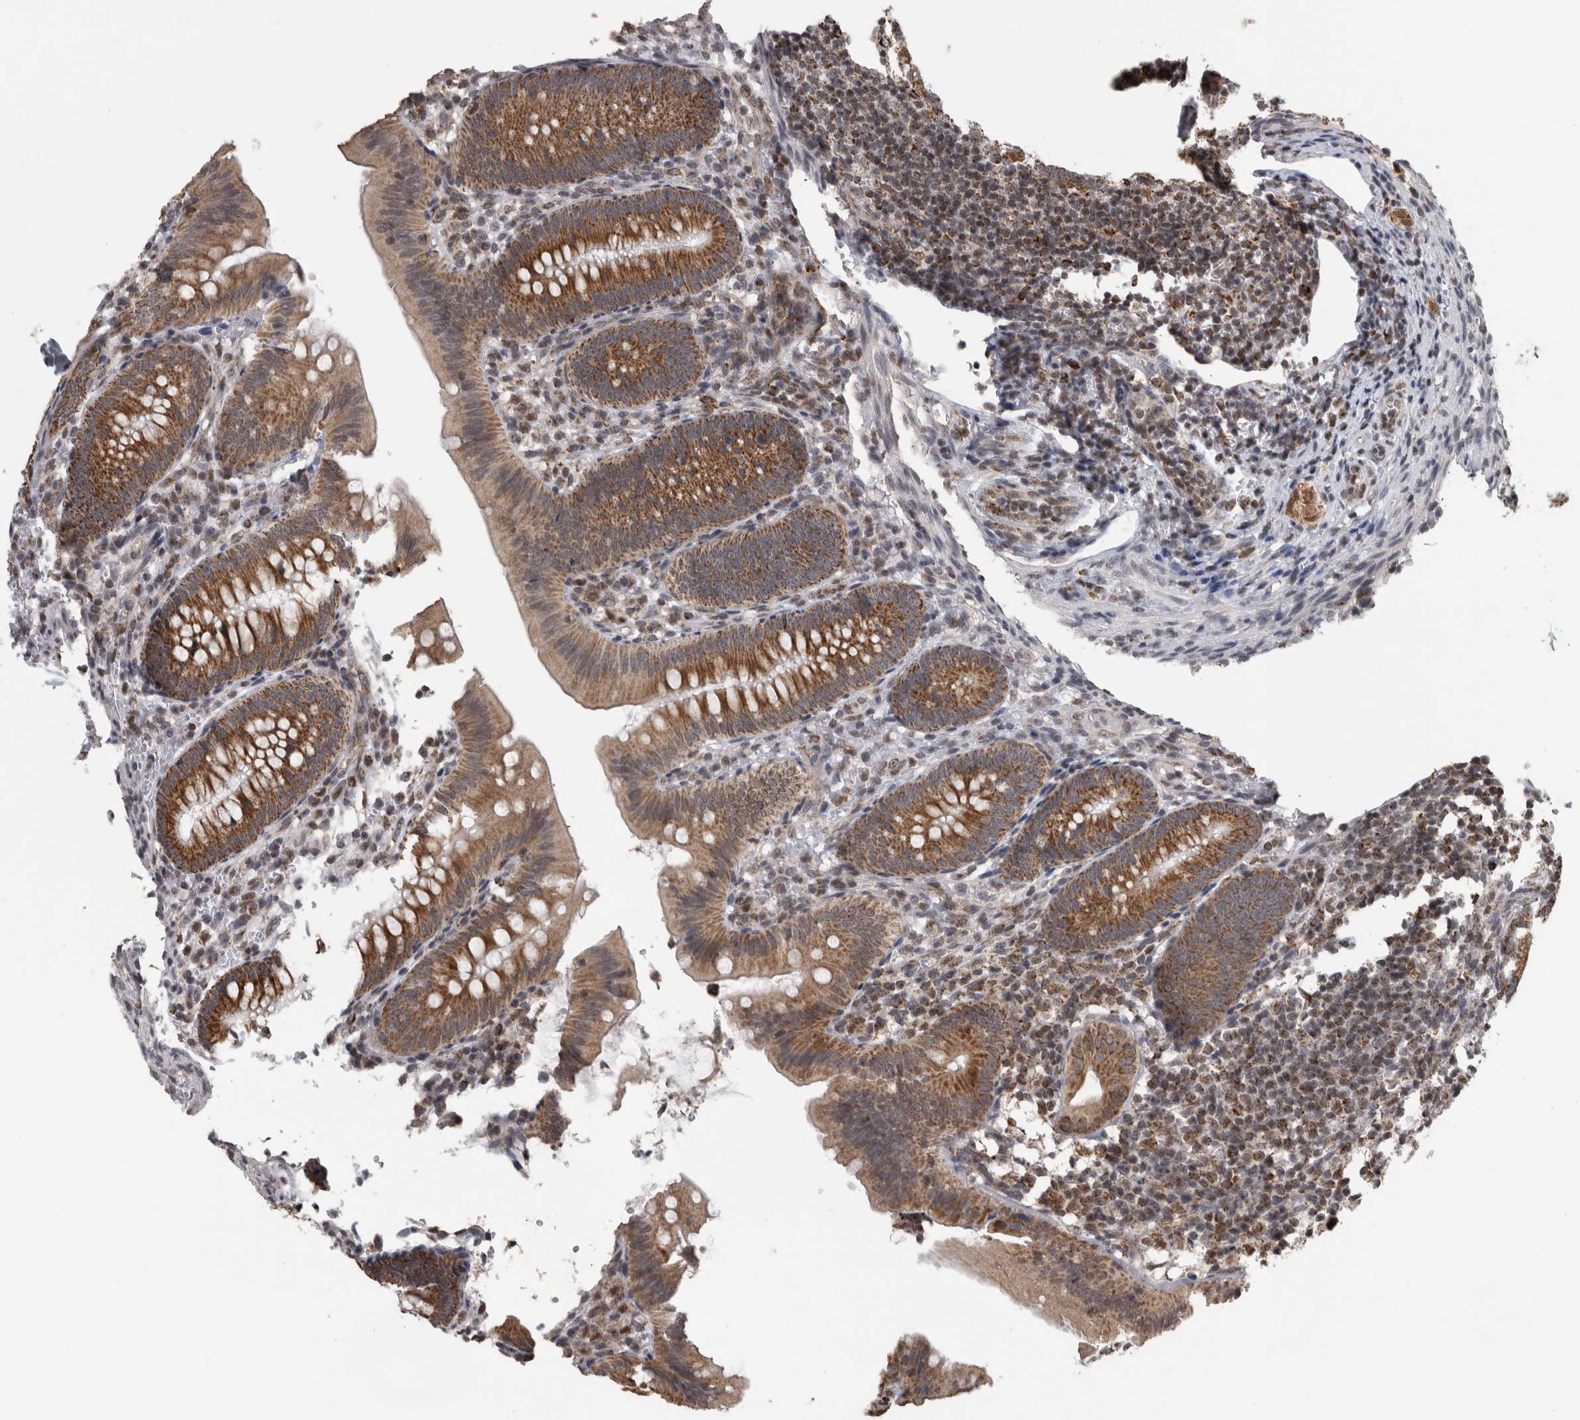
{"staining": {"intensity": "moderate", "quantity": ">75%", "location": "cytoplasmic/membranous"}, "tissue": "appendix", "cell_type": "Glandular cells", "image_type": "normal", "snomed": [{"axis": "morphology", "description": "Normal tissue, NOS"}, {"axis": "topography", "description": "Appendix"}], "caption": "This histopathology image shows immunohistochemistry (IHC) staining of unremarkable human appendix, with medium moderate cytoplasmic/membranous expression in about >75% of glandular cells.", "gene": "OR2K2", "patient": {"sex": "male", "age": 1}}